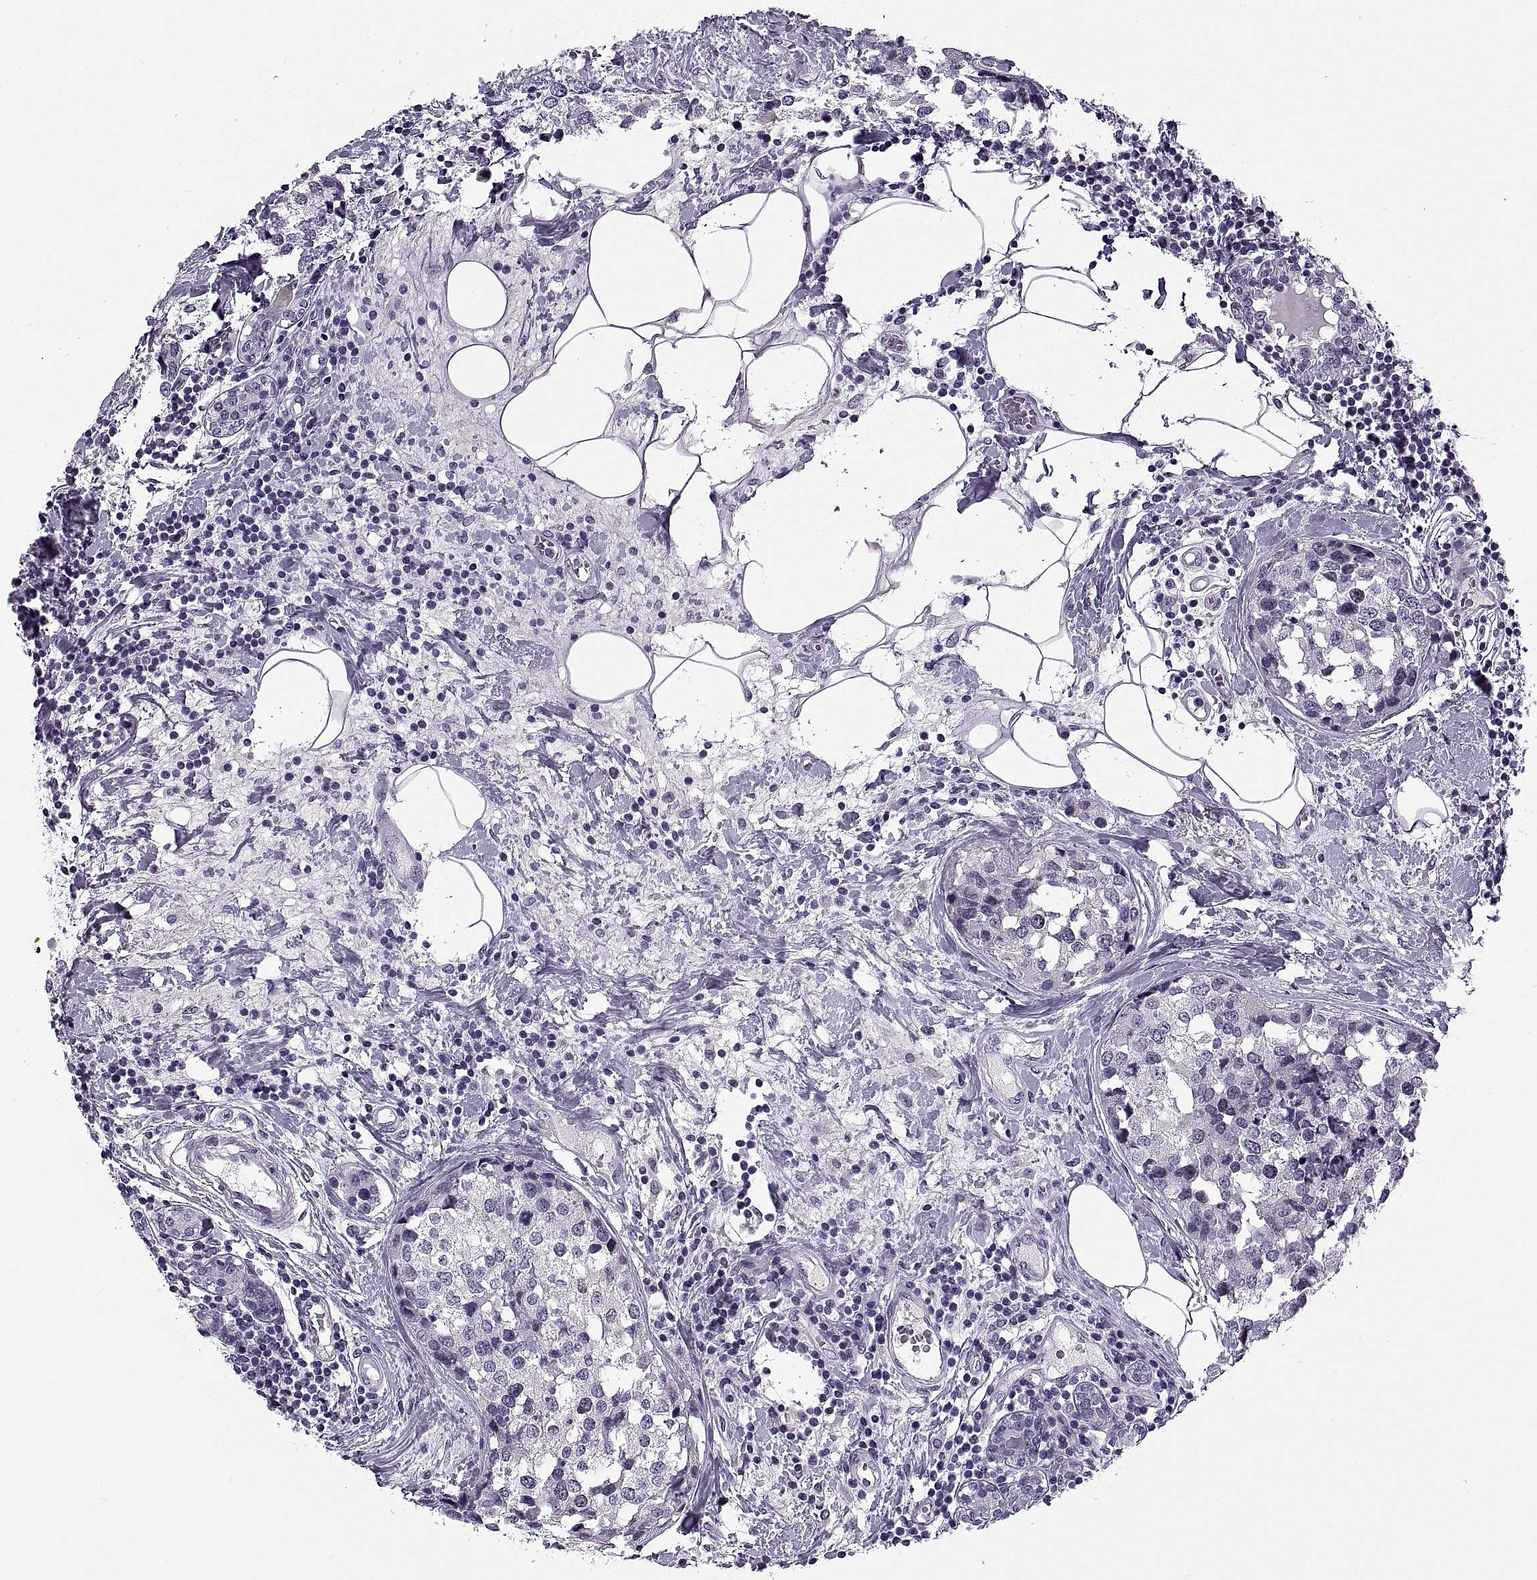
{"staining": {"intensity": "negative", "quantity": "none", "location": "none"}, "tissue": "breast cancer", "cell_type": "Tumor cells", "image_type": "cancer", "snomed": [{"axis": "morphology", "description": "Lobular carcinoma"}, {"axis": "topography", "description": "Breast"}], "caption": "Immunohistochemistry (IHC) micrograph of human breast cancer (lobular carcinoma) stained for a protein (brown), which demonstrates no expression in tumor cells.", "gene": "MAGEB1", "patient": {"sex": "female", "age": 59}}